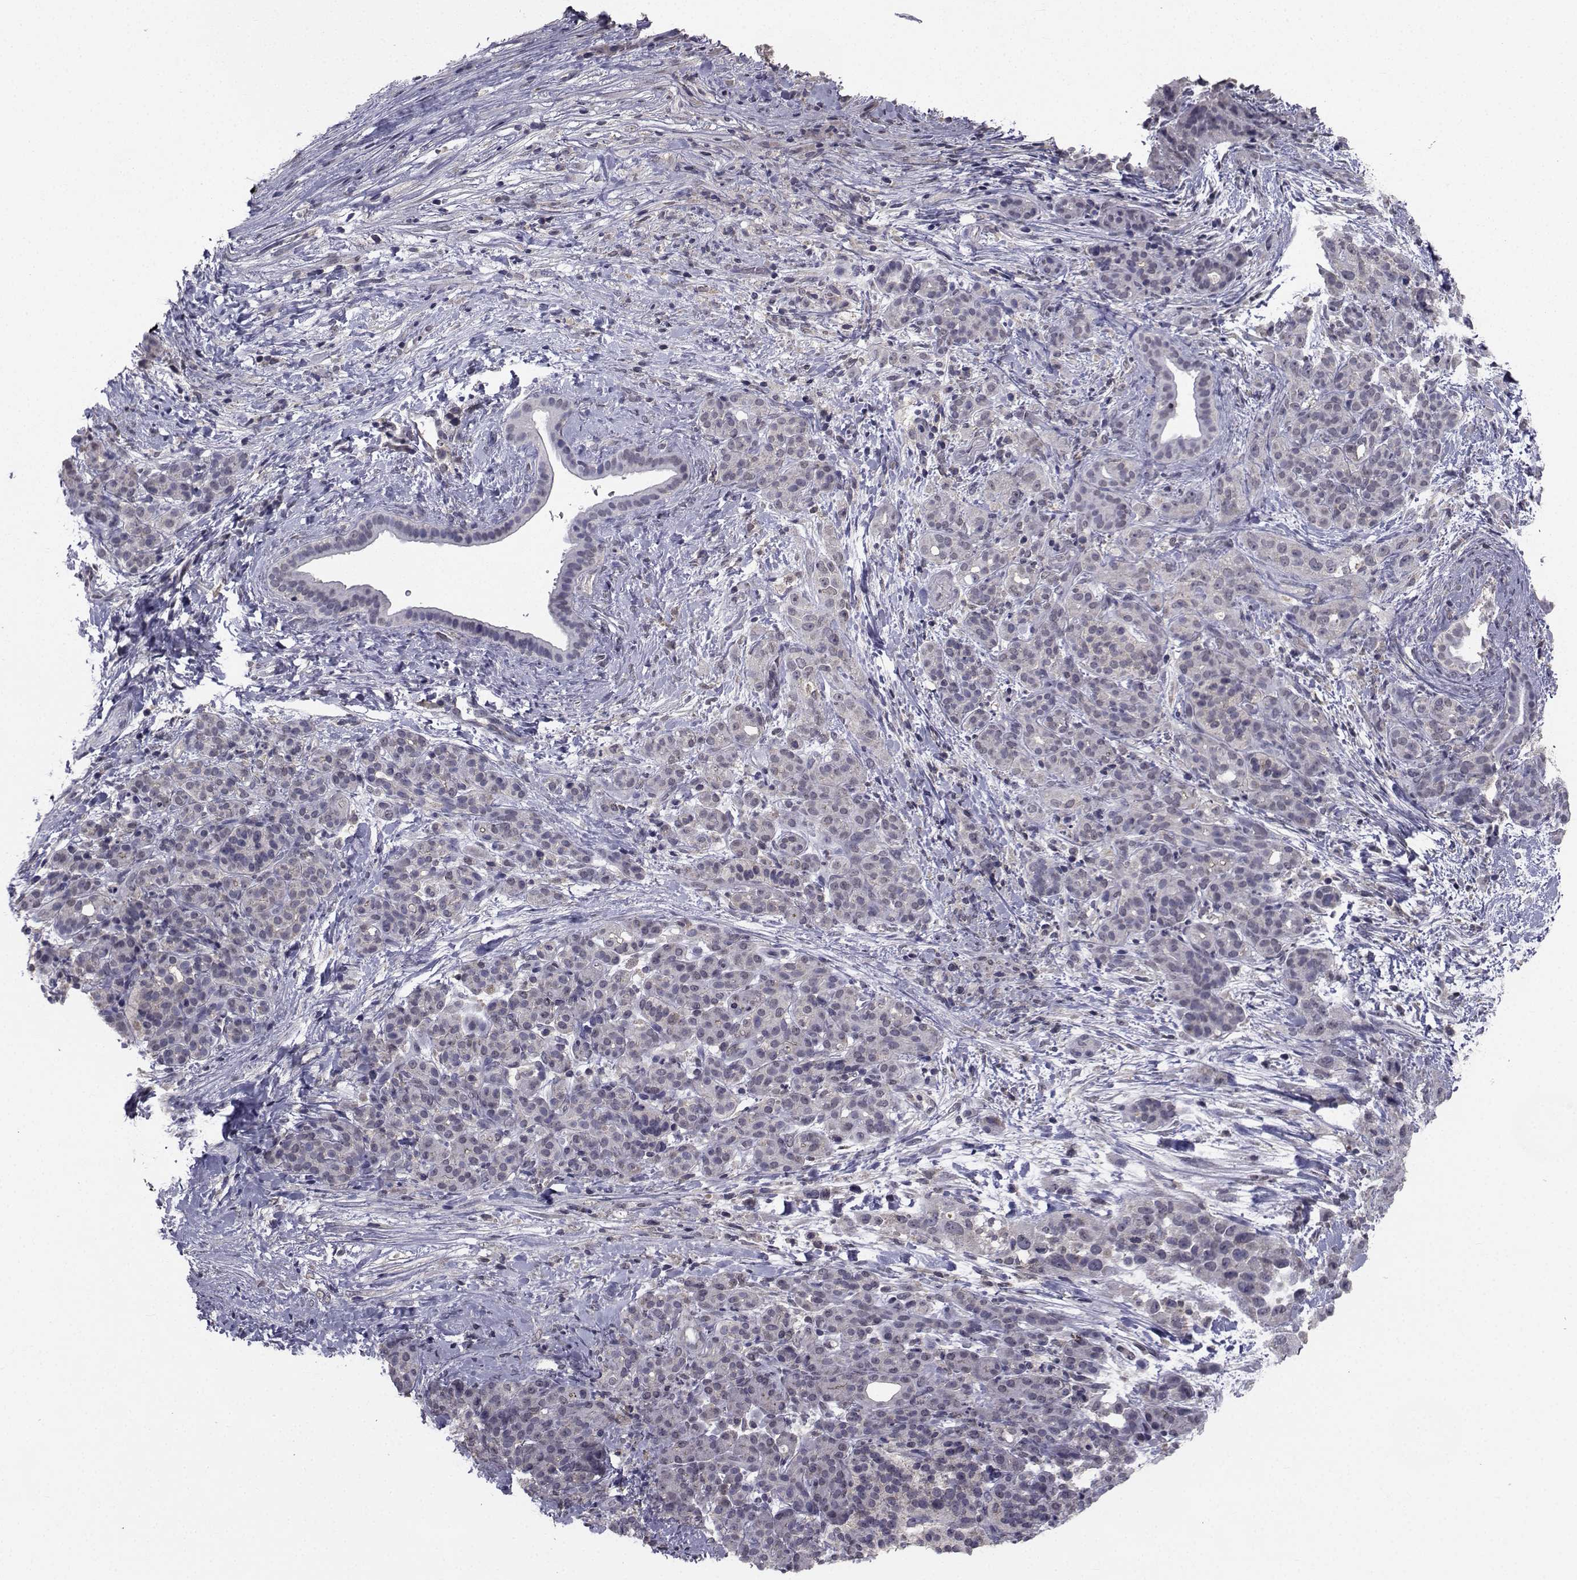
{"staining": {"intensity": "negative", "quantity": "none", "location": "none"}, "tissue": "pancreatic cancer", "cell_type": "Tumor cells", "image_type": "cancer", "snomed": [{"axis": "morphology", "description": "Adenocarcinoma, NOS"}, {"axis": "topography", "description": "Pancreas"}], "caption": "A high-resolution image shows immunohistochemistry (IHC) staining of pancreatic cancer, which displays no significant positivity in tumor cells.", "gene": "CYP2S1", "patient": {"sex": "male", "age": 44}}